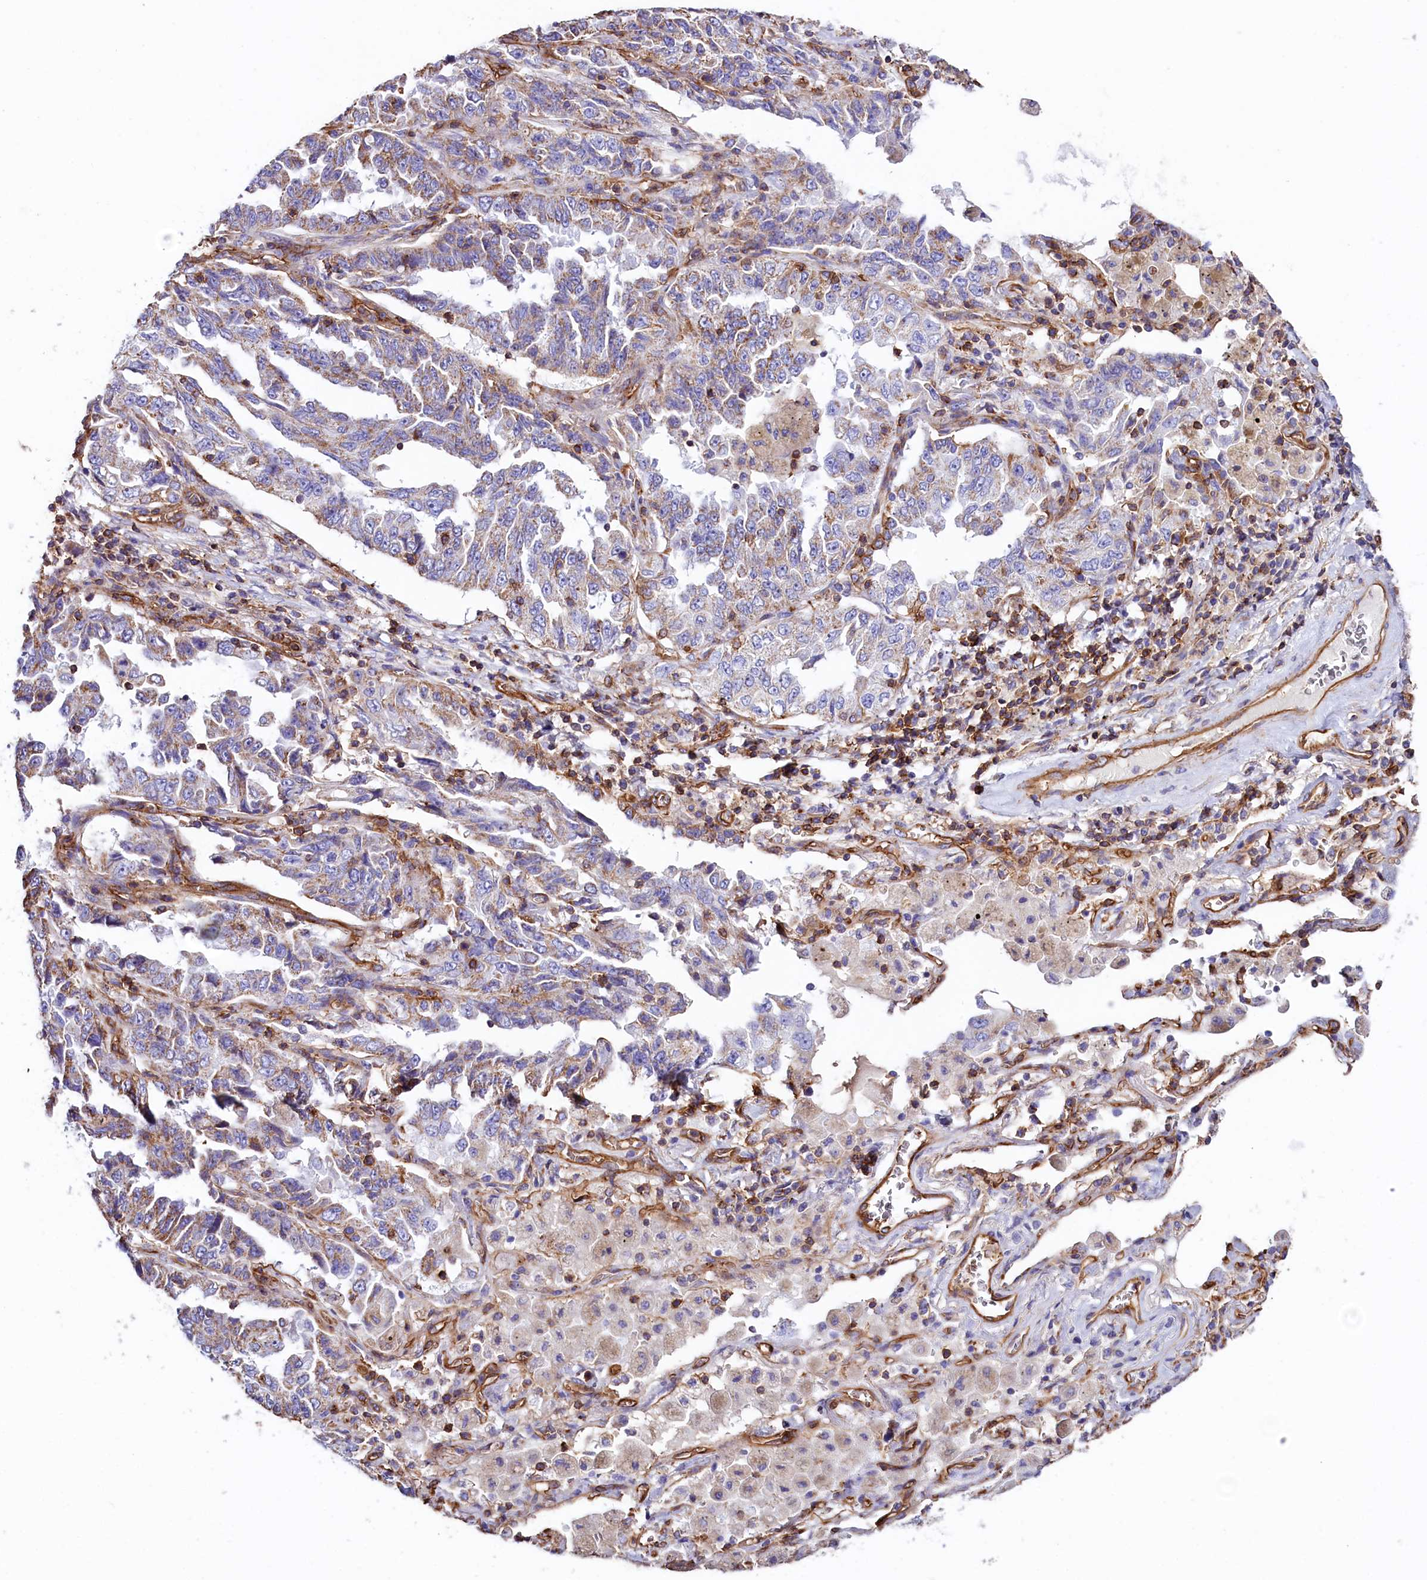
{"staining": {"intensity": "moderate", "quantity": "<25%", "location": "cytoplasmic/membranous"}, "tissue": "lung cancer", "cell_type": "Tumor cells", "image_type": "cancer", "snomed": [{"axis": "morphology", "description": "Adenocarcinoma, NOS"}, {"axis": "topography", "description": "Lung"}], "caption": "An immunohistochemistry (IHC) photomicrograph of tumor tissue is shown. Protein staining in brown highlights moderate cytoplasmic/membranous positivity in lung cancer within tumor cells.", "gene": "ATP2B4", "patient": {"sex": "female", "age": 51}}